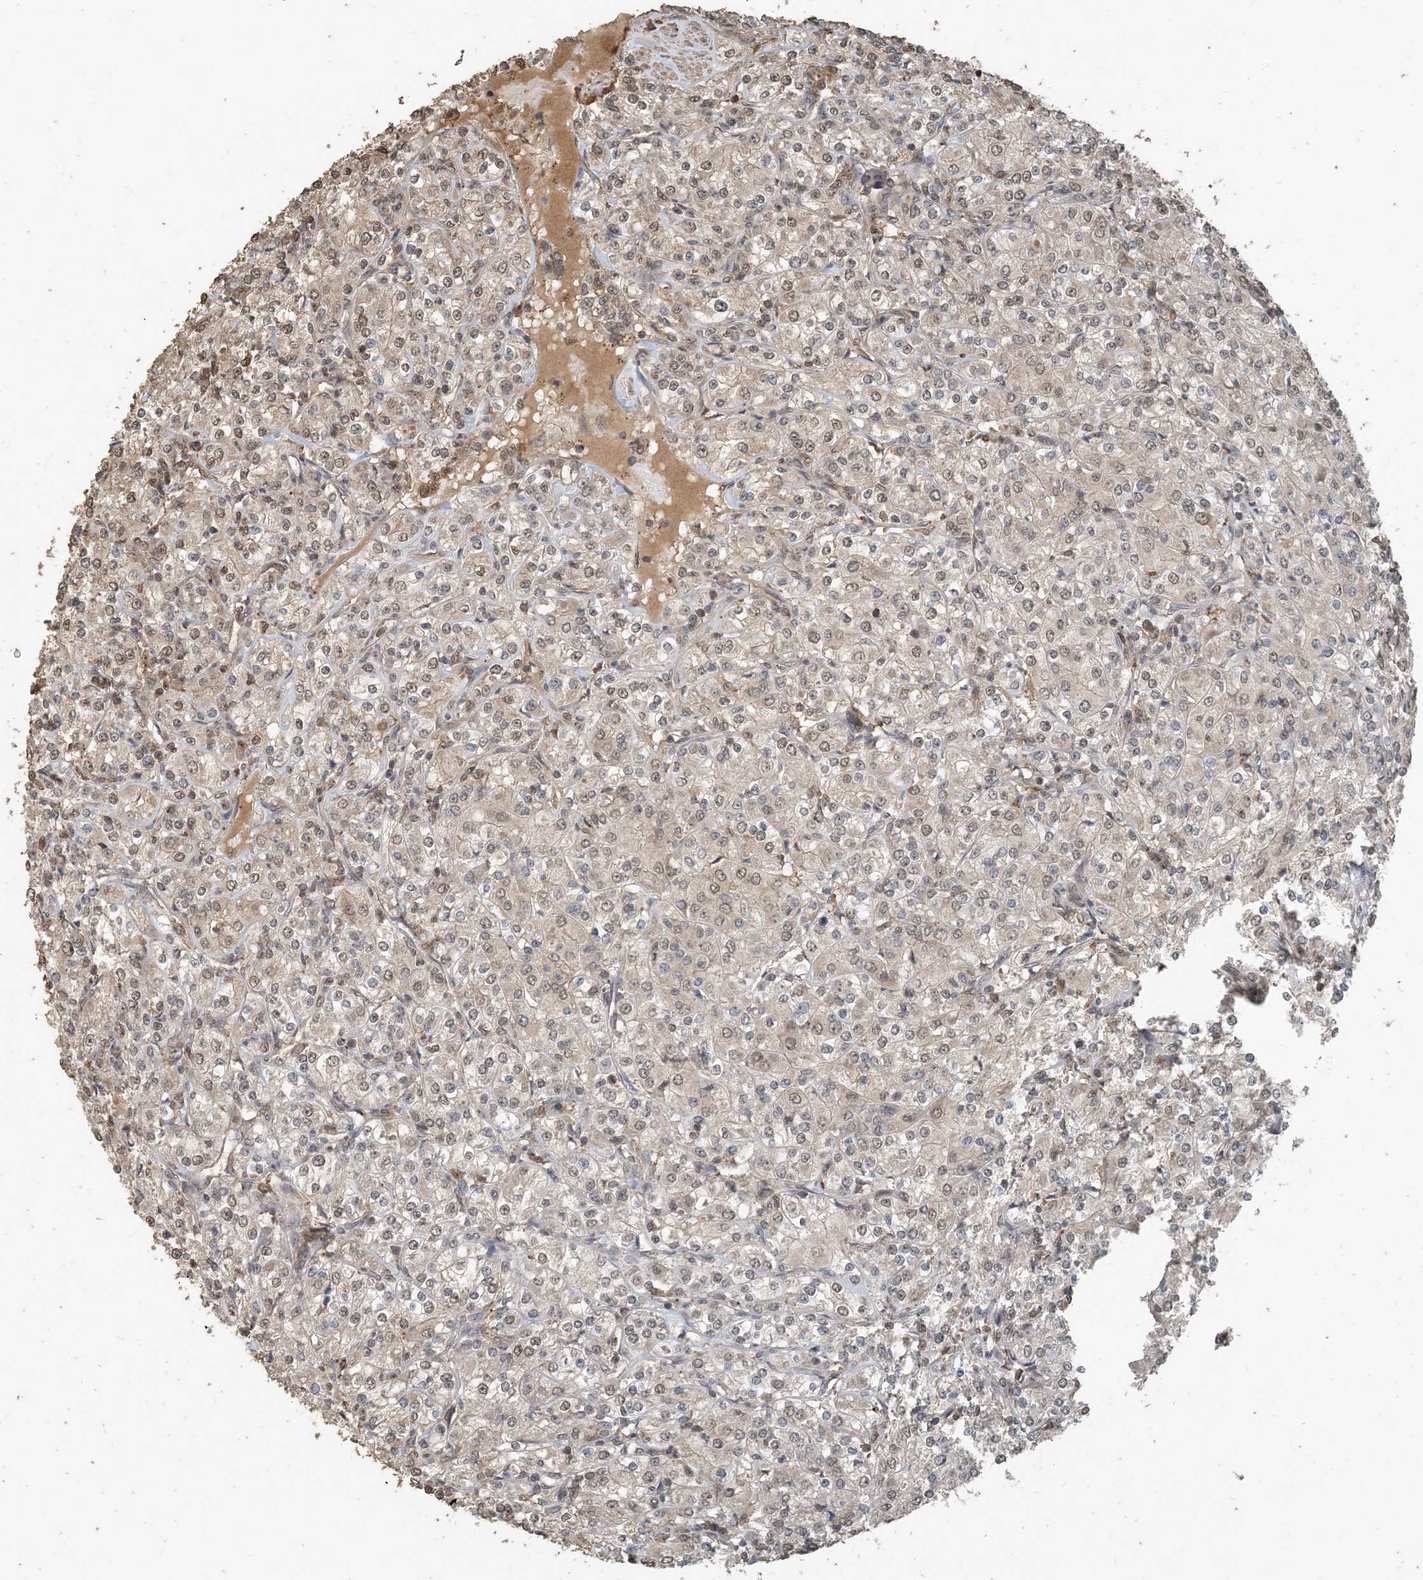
{"staining": {"intensity": "weak", "quantity": "25%-75%", "location": "nuclear"}, "tissue": "renal cancer", "cell_type": "Tumor cells", "image_type": "cancer", "snomed": [{"axis": "morphology", "description": "Adenocarcinoma, NOS"}, {"axis": "topography", "description": "Kidney"}], "caption": "IHC (DAB) staining of human renal adenocarcinoma demonstrates weak nuclear protein staining in approximately 25%-75% of tumor cells.", "gene": "ZC3H12A", "patient": {"sex": "male", "age": 77}}